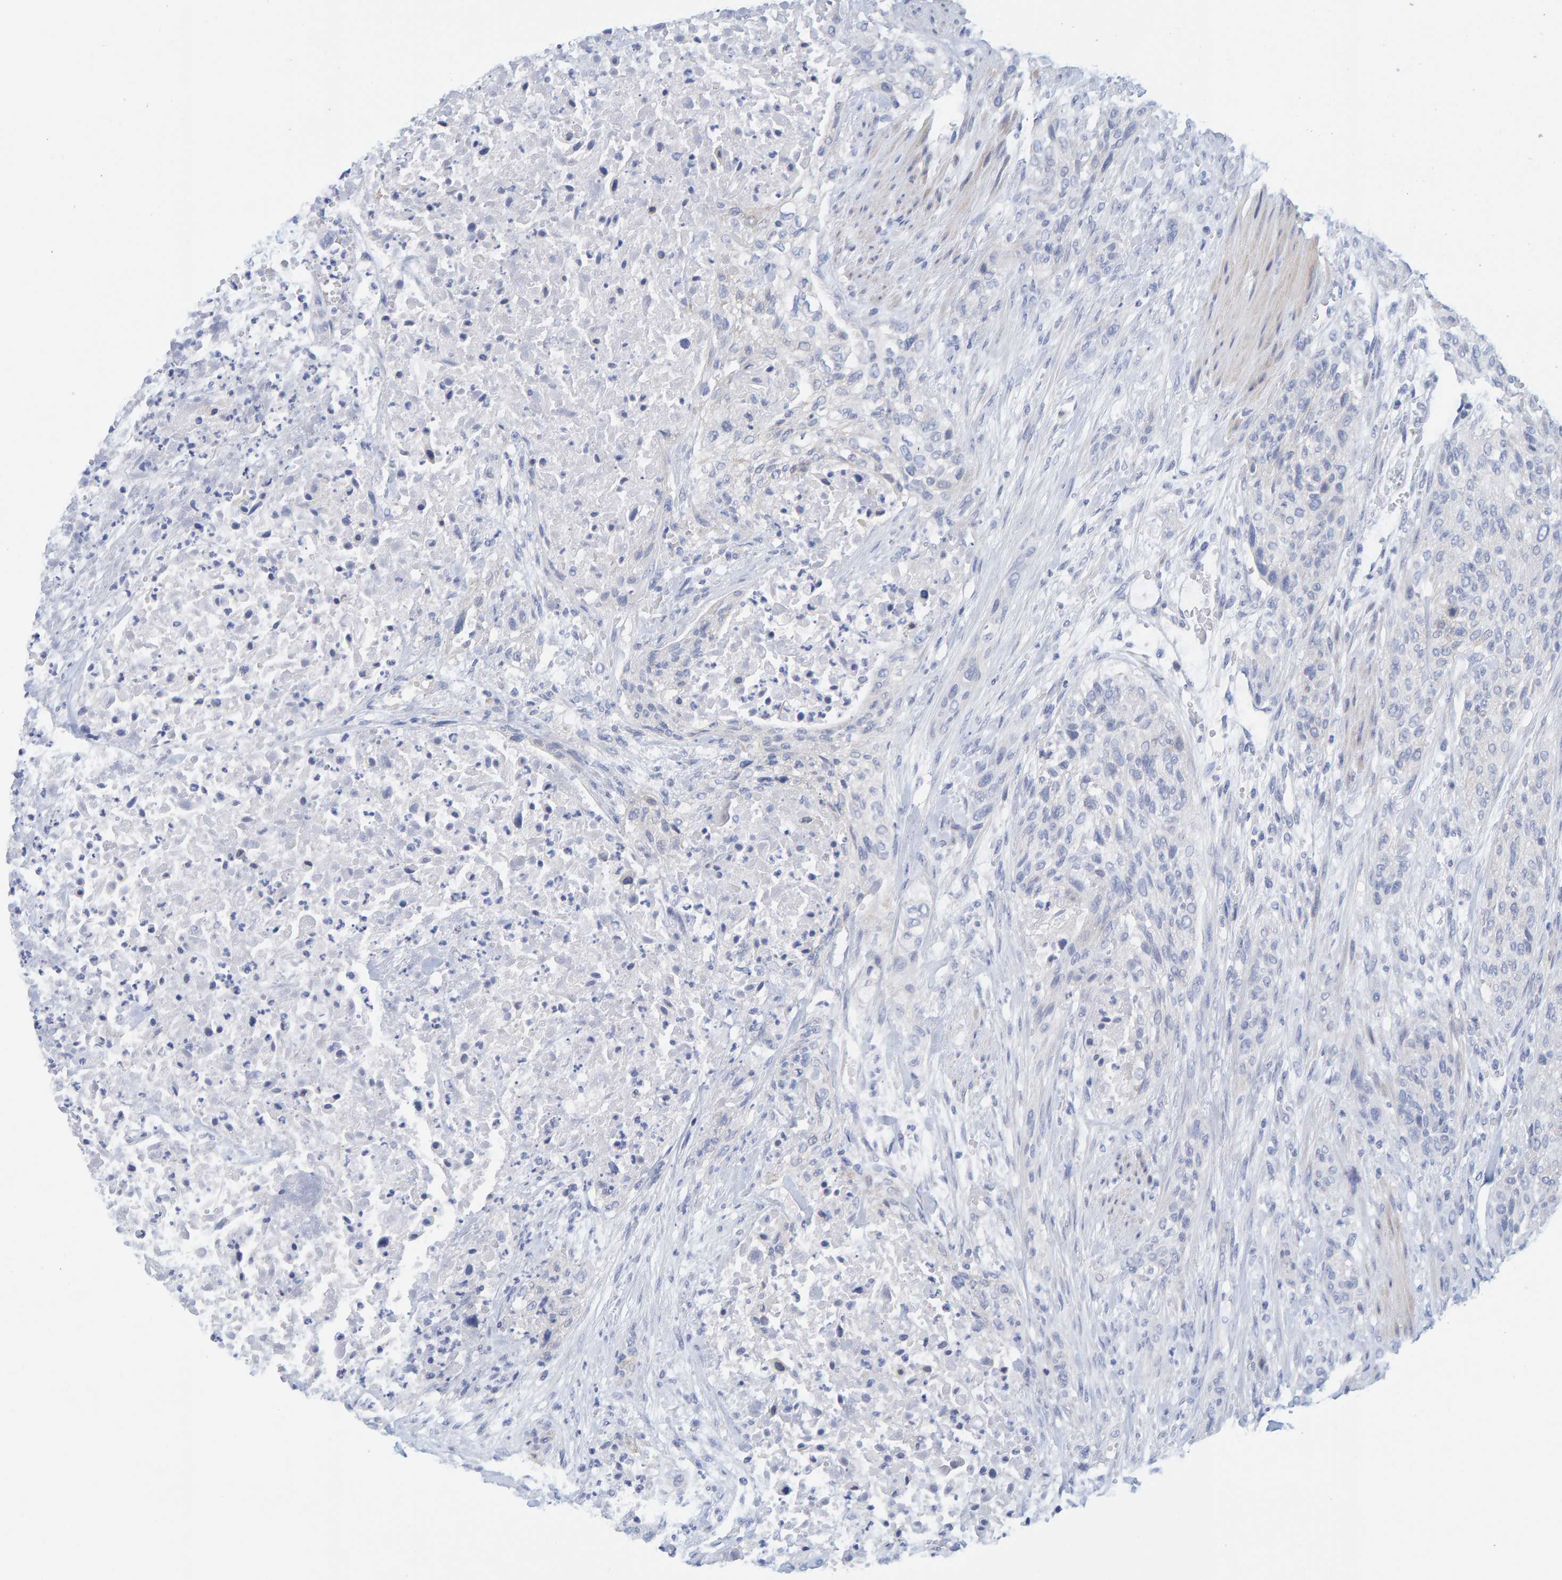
{"staining": {"intensity": "negative", "quantity": "none", "location": "none"}, "tissue": "urothelial cancer", "cell_type": "Tumor cells", "image_type": "cancer", "snomed": [{"axis": "morphology", "description": "Urothelial carcinoma, Low grade"}, {"axis": "morphology", "description": "Urothelial carcinoma, High grade"}, {"axis": "topography", "description": "Urinary bladder"}], "caption": "The image displays no significant expression in tumor cells of high-grade urothelial carcinoma.", "gene": "KLHL11", "patient": {"sex": "male", "age": 35}}